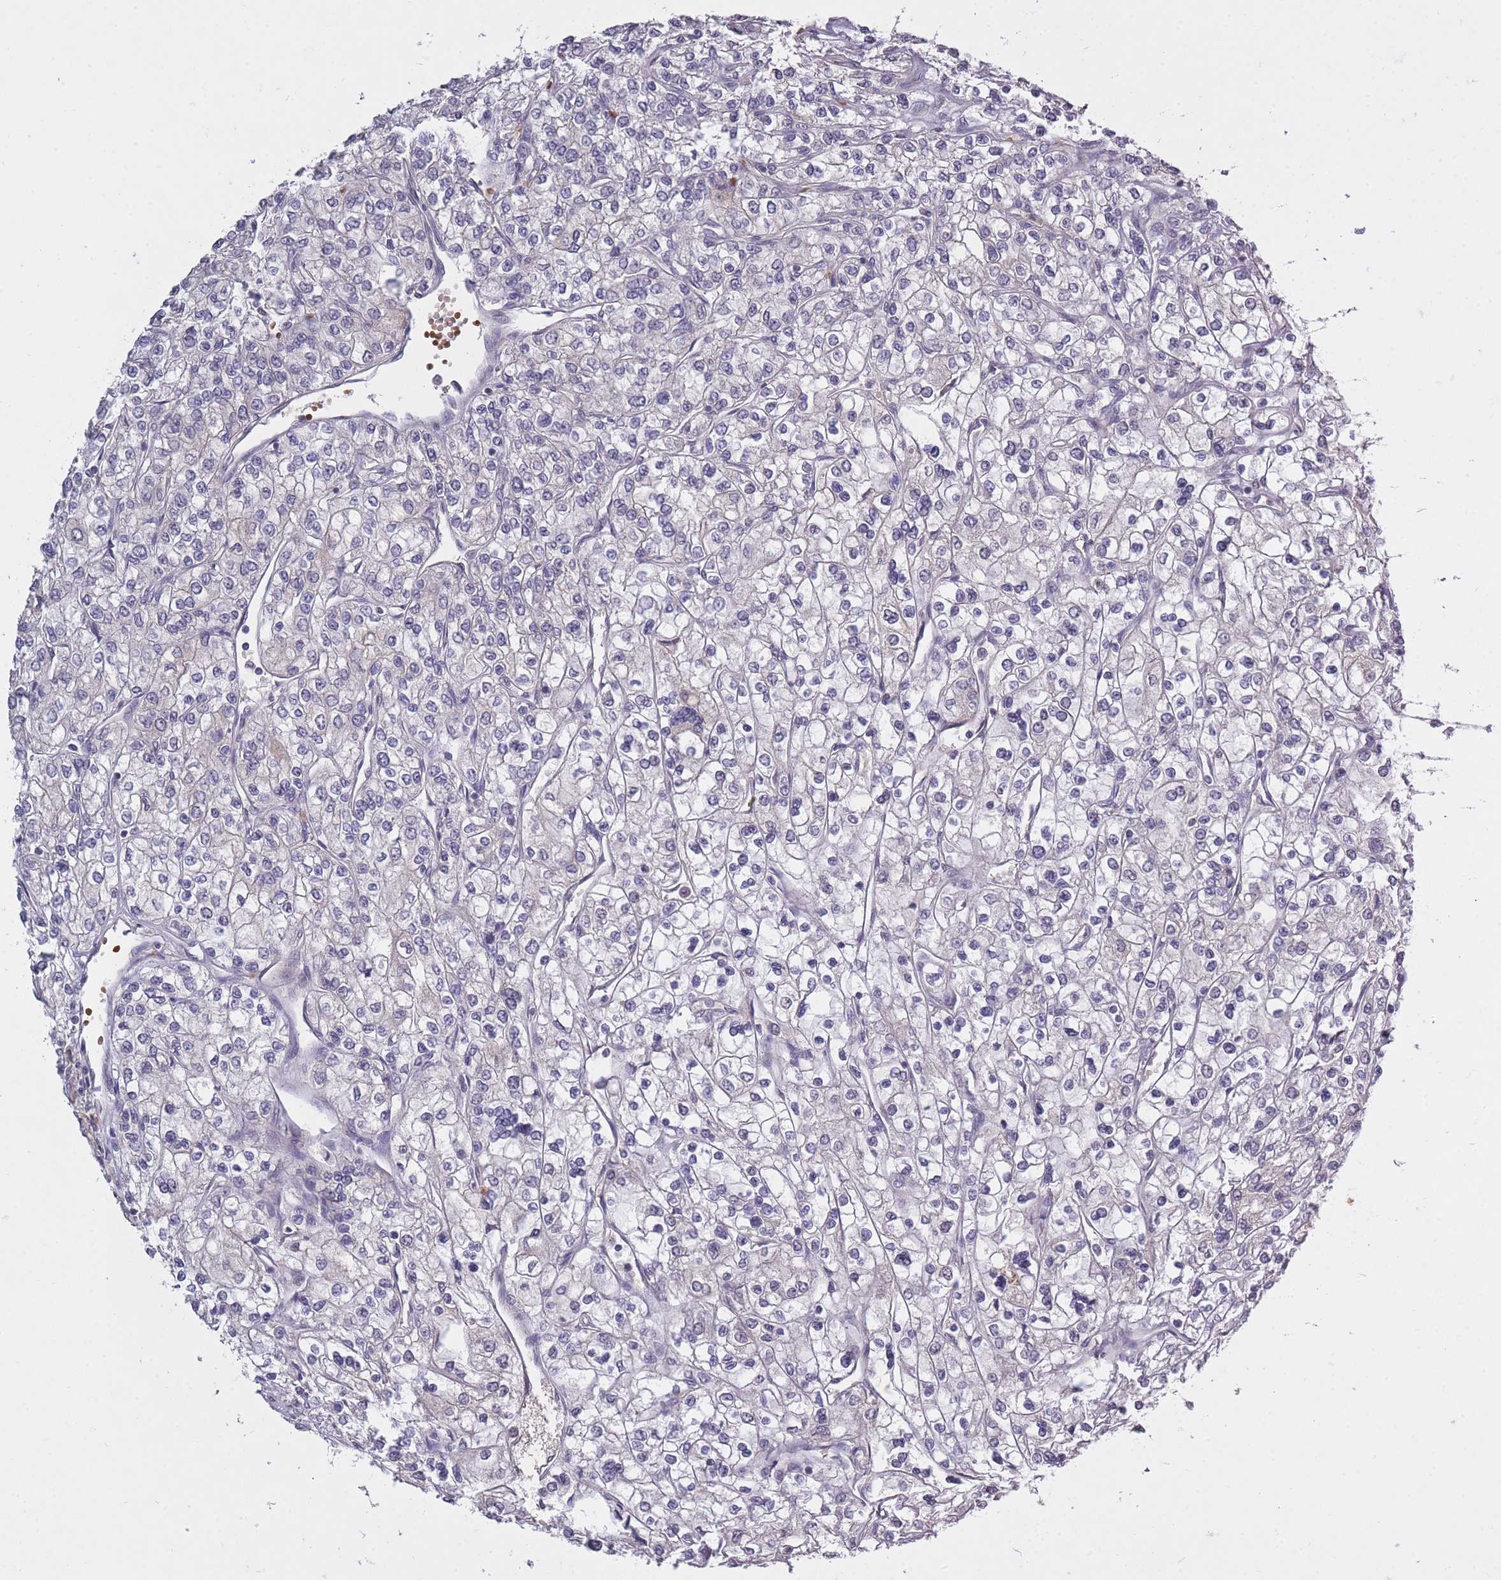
{"staining": {"intensity": "negative", "quantity": "none", "location": "none"}, "tissue": "renal cancer", "cell_type": "Tumor cells", "image_type": "cancer", "snomed": [{"axis": "morphology", "description": "Adenocarcinoma, NOS"}, {"axis": "topography", "description": "Kidney"}], "caption": "IHC micrograph of neoplastic tissue: human renal cancer stained with DAB demonstrates no significant protein expression in tumor cells.", "gene": "ADCYAP1R1", "patient": {"sex": "male", "age": 80}}